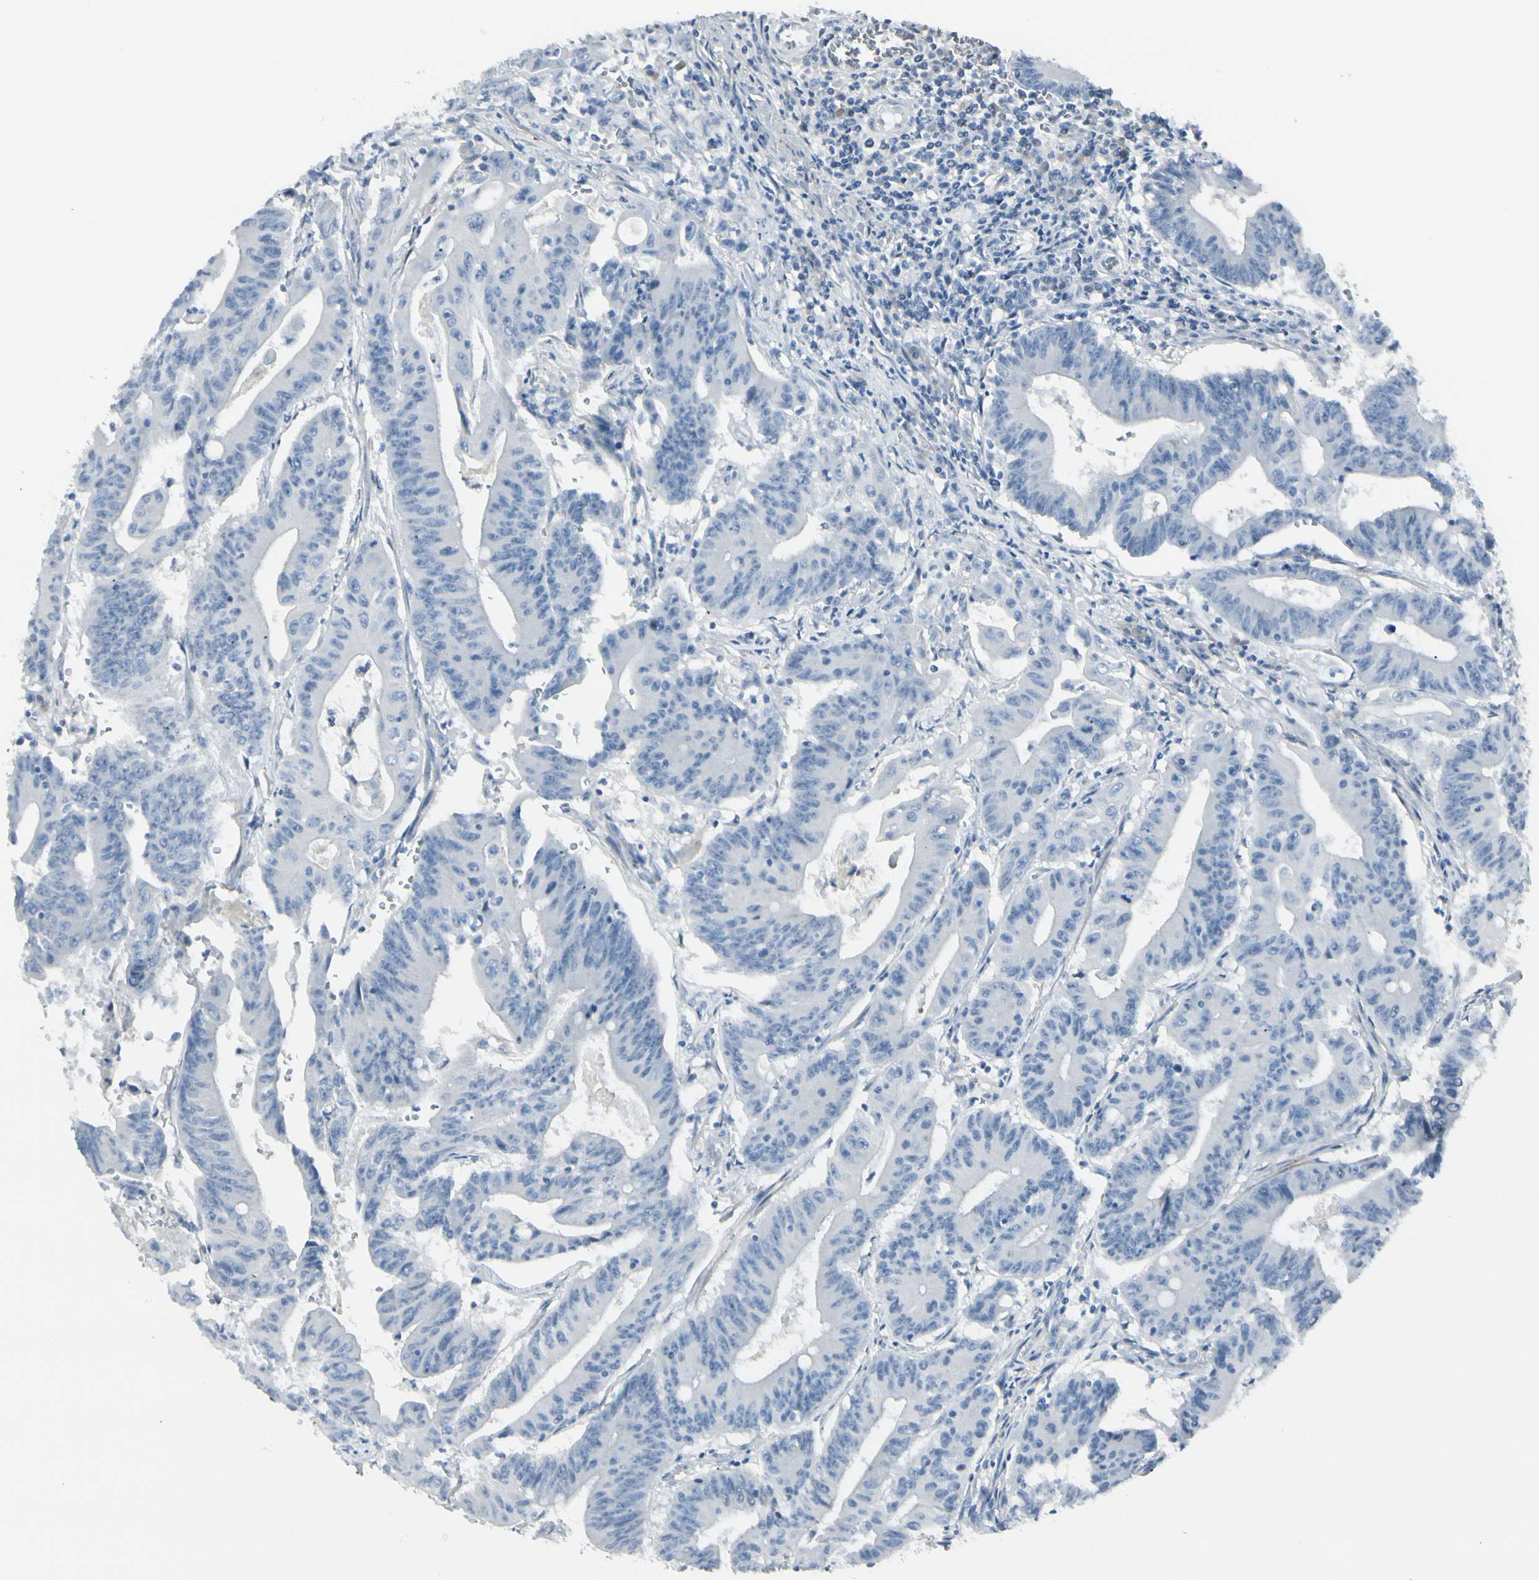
{"staining": {"intensity": "negative", "quantity": "none", "location": "none"}, "tissue": "colorectal cancer", "cell_type": "Tumor cells", "image_type": "cancer", "snomed": [{"axis": "morphology", "description": "Adenocarcinoma, NOS"}, {"axis": "topography", "description": "Colon"}], "caption": "Colorectal adenocarcinoma was stained to show a protein in brown. There is no significant staining in tumor cells.", "gene": "CACNA2D1", "patient": {"sex": "male", "age": 45}}